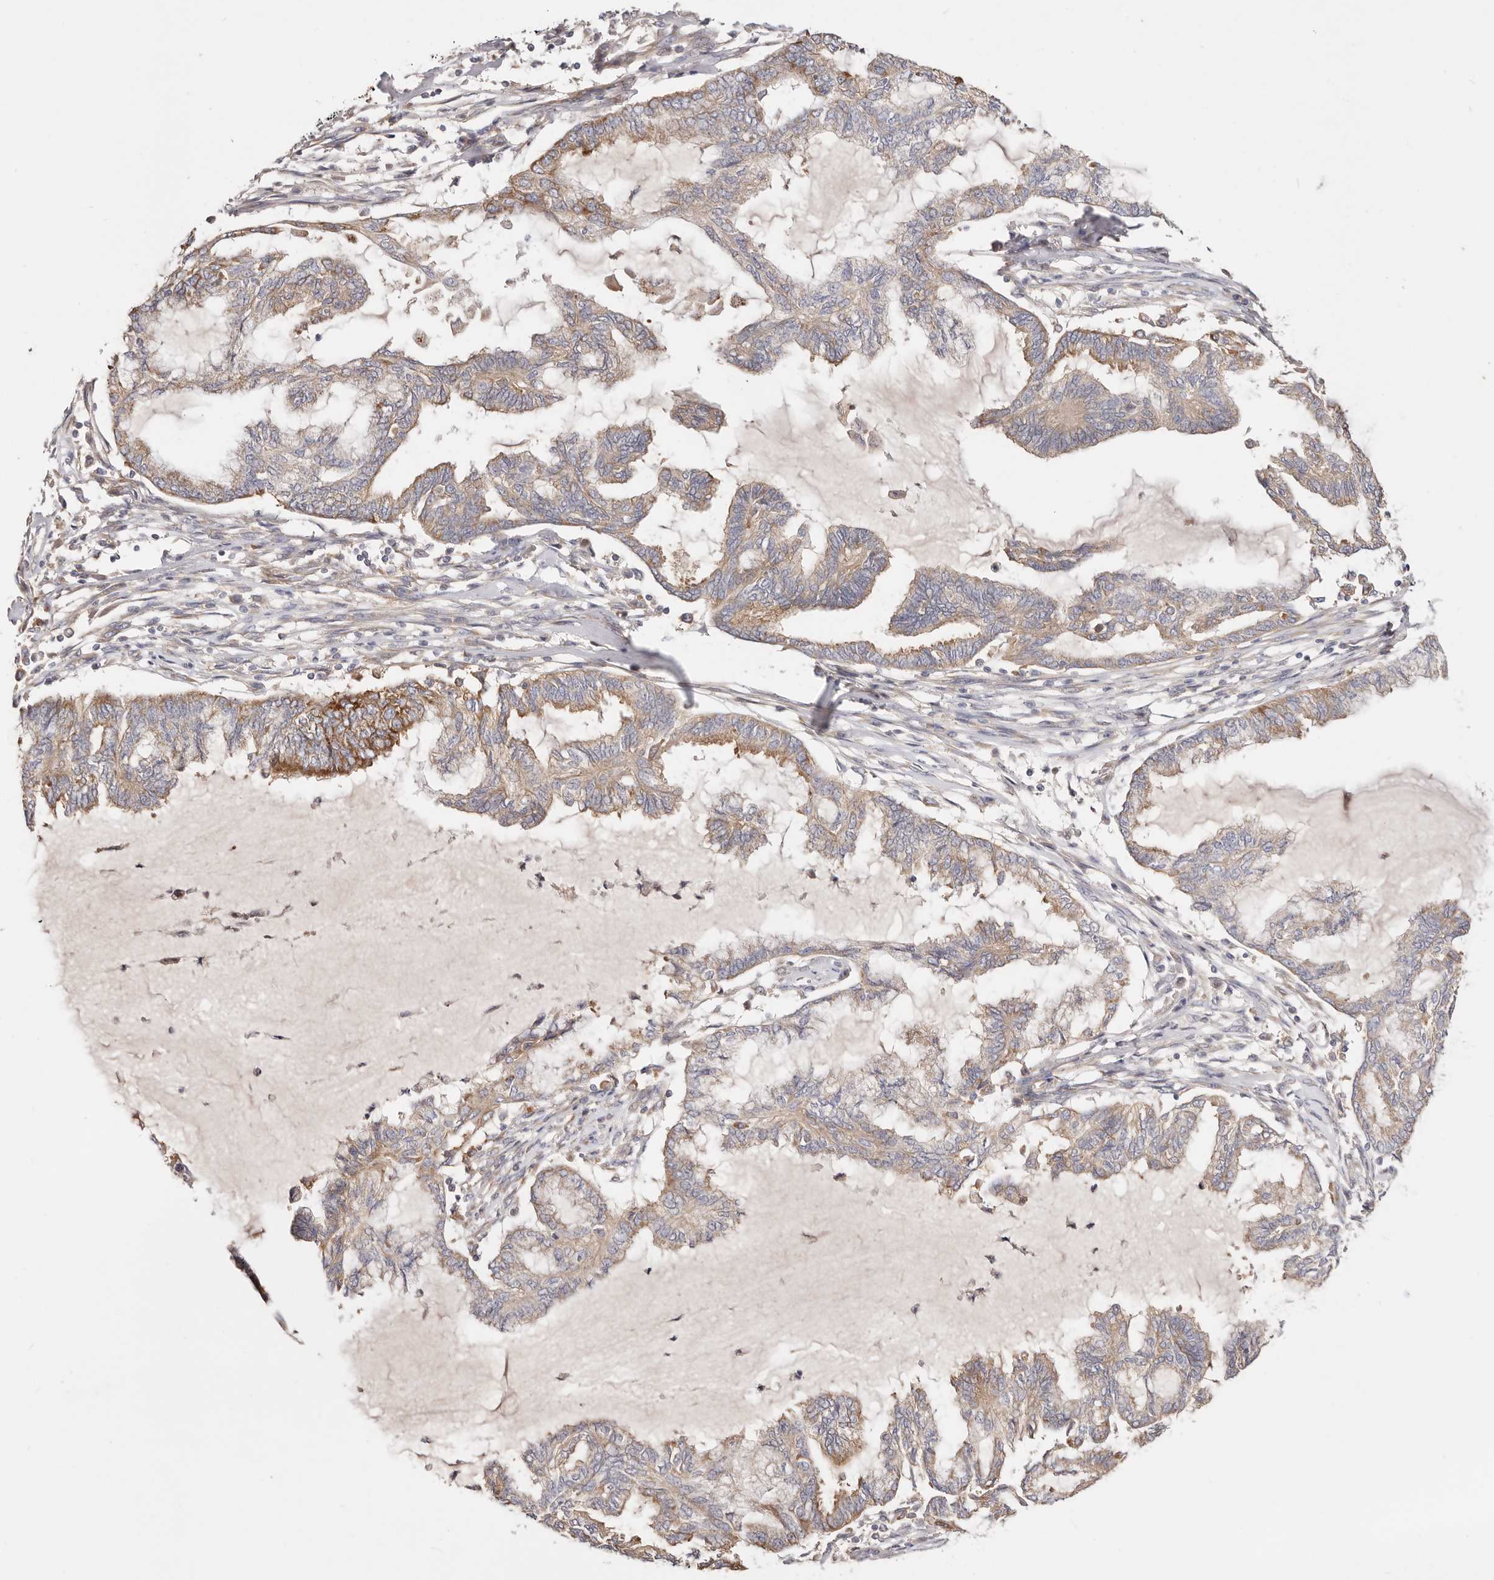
{"staining": {"intensity": "moderate", "quantity": "25%-75%", "location": "cytoplasmic/membranous"}, "tissue": "endometrial cancer", "cell_type": "Tumor cells", "image_type": "cancer", "snomed": [{"axis": "morphology", "description": "Adenocarcinoma, NOS"}, {"axis": "topography", "description": "Endometrium"}], "caption": "DAB immunohistochemical staining of endometrial cancer (adenocarcinoma) exhibits moderate cytoplasmic/membranous protein expression in about 25%-75% of tumor cells.", "gene": "GNA13", "patient": {"sex": "female", "age": 86}}